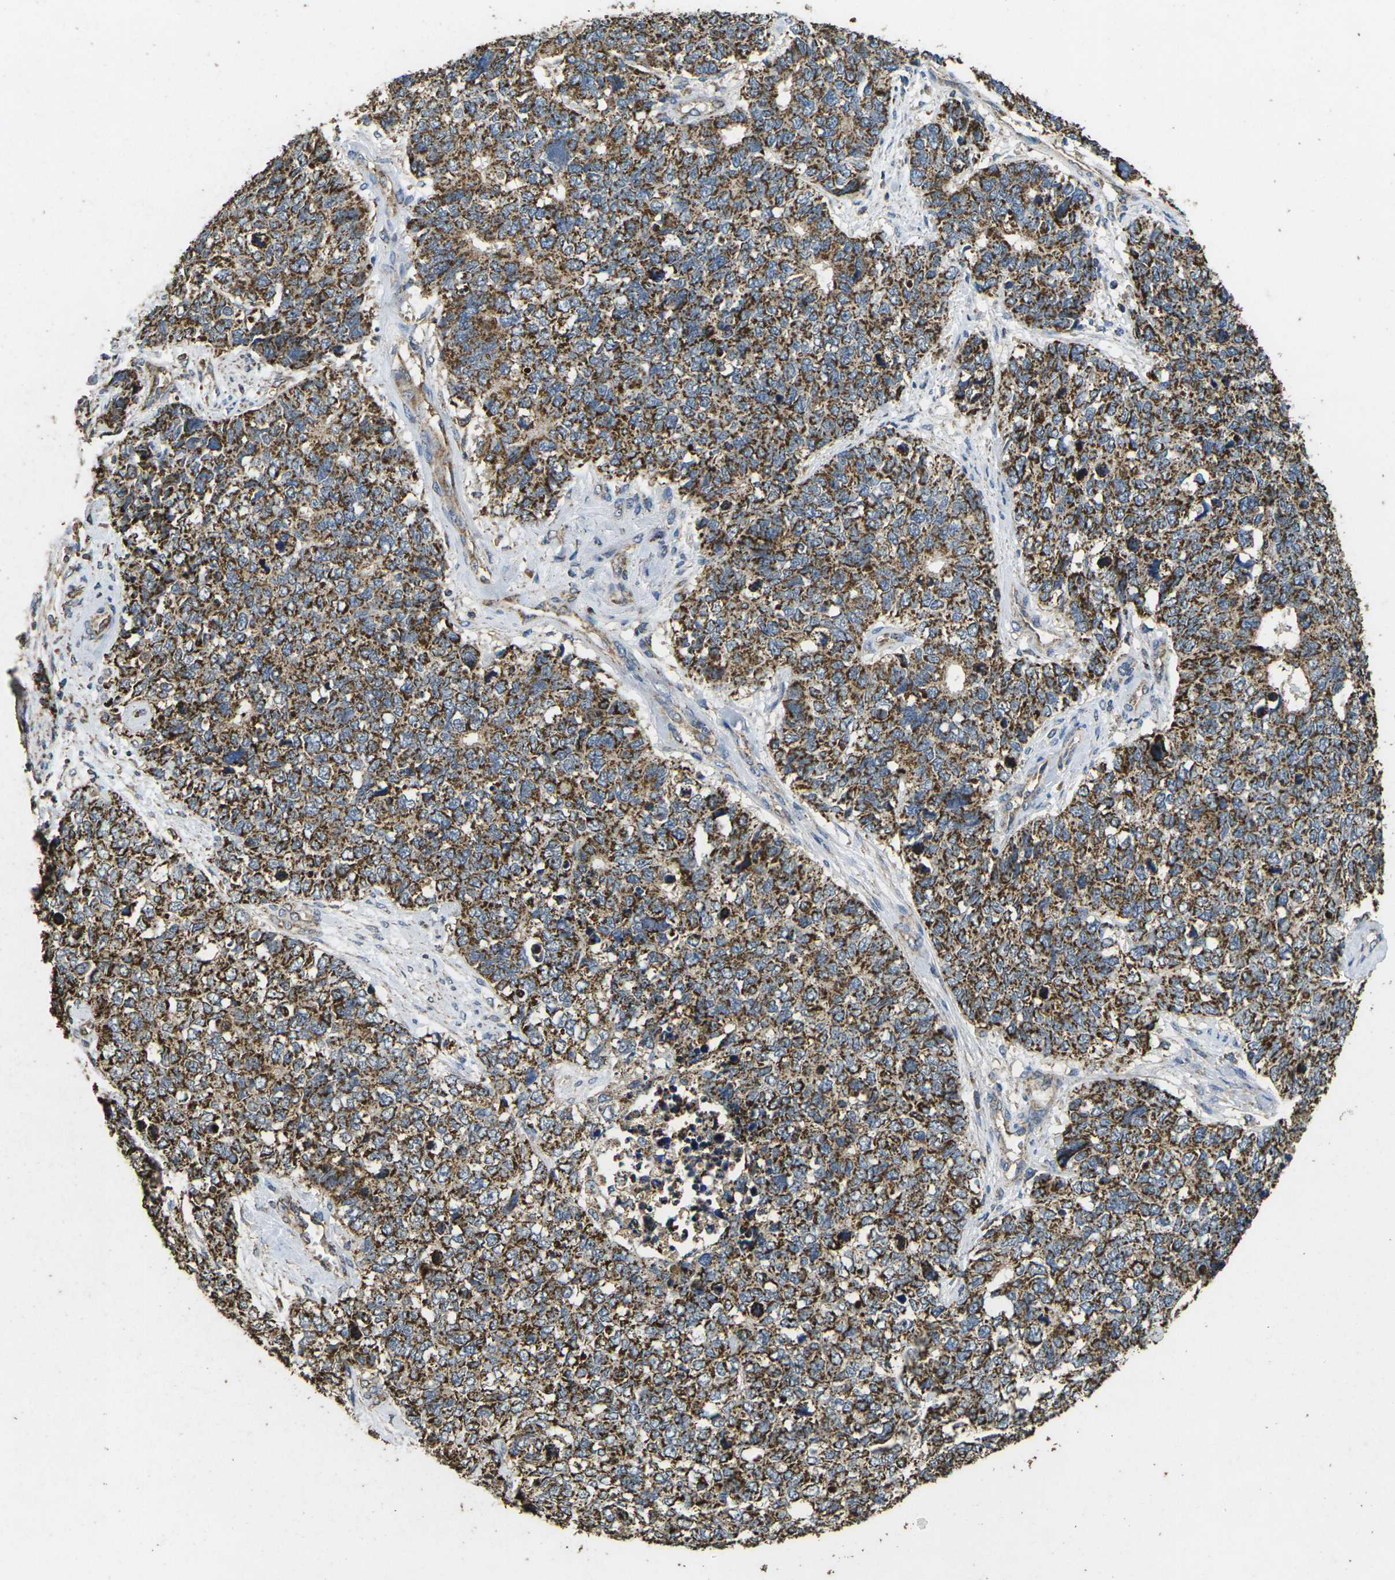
{"staining": {"intensity": "strong", "quantity": ">75%", "location": "cytoplasmic/membranous"}, "tissue": "cervical cancer", "cell_type": "Tumor cells", "image_type": "cancer", "snomed": [{"axis": "morphology", "description": "Squamous cell carcinoma, NOS"}, {"axis": "topography", "description": "Cervix"}], "caption": "About >75% of tumor cells in human cervical cancer reveal strong cytoplasmic/membranous protein expression as visualized by brown immunohistochemical staining.", "gene": "MAPK11", "patient": {"sex": "female", "age": 63}}